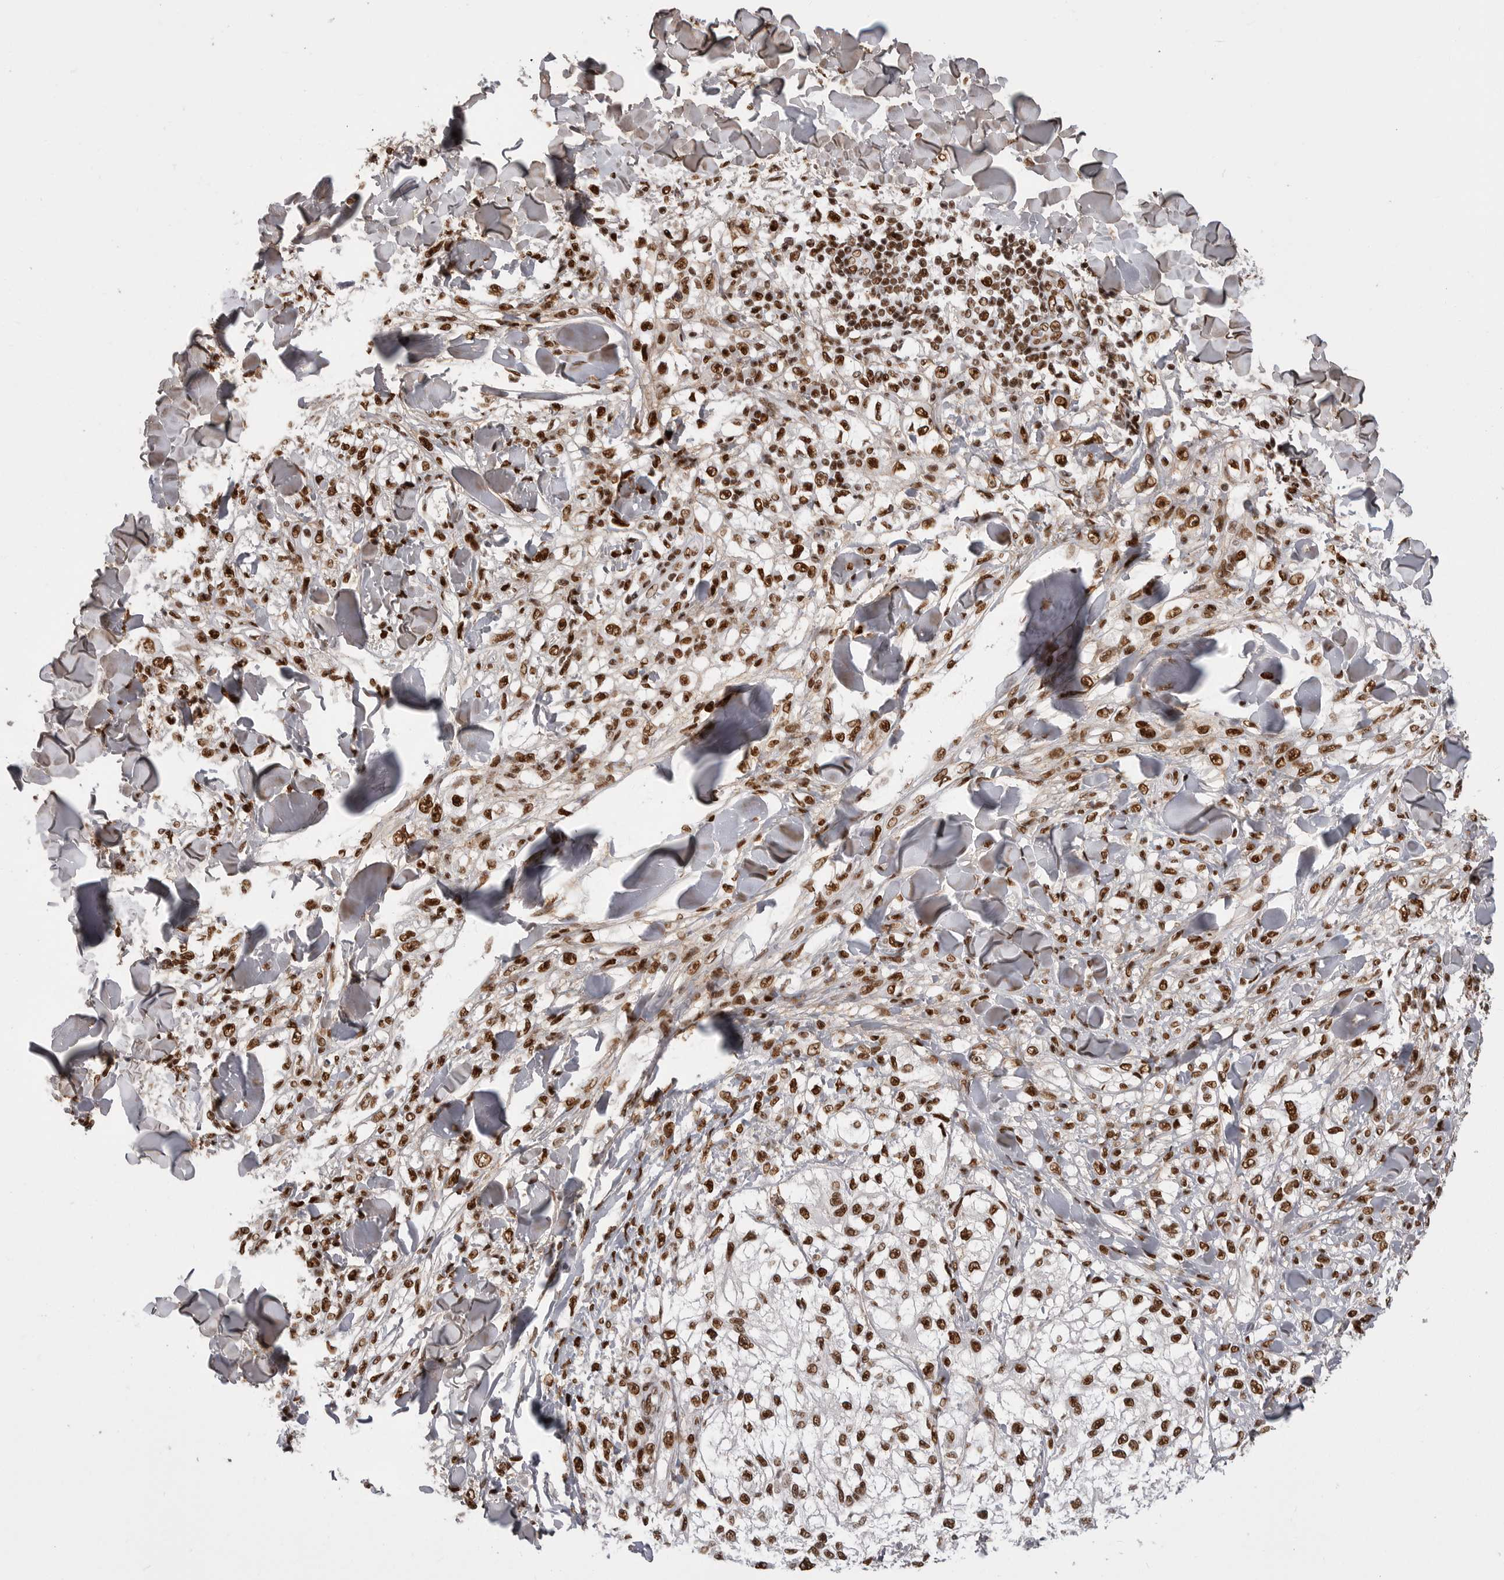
{"staining": {"intensity": "strong", "quantity": ">75%", "location": "nuclear"}, "tissue": "melanoma", "cell_type": "Tumor cells", "image_type": "cancer", "snomed": [{"axis": "morphology", "description": "Malignant melanoma, NOS"}, {"axis": "topography", "description": "Skin of head"}], "caption": "A histopathology image of human melanoma stained for a protein shows strong nuclear brown staining in tumor cells.", "gene": "PPP1R8", "patient": {"sex": "male", "age": 83}}